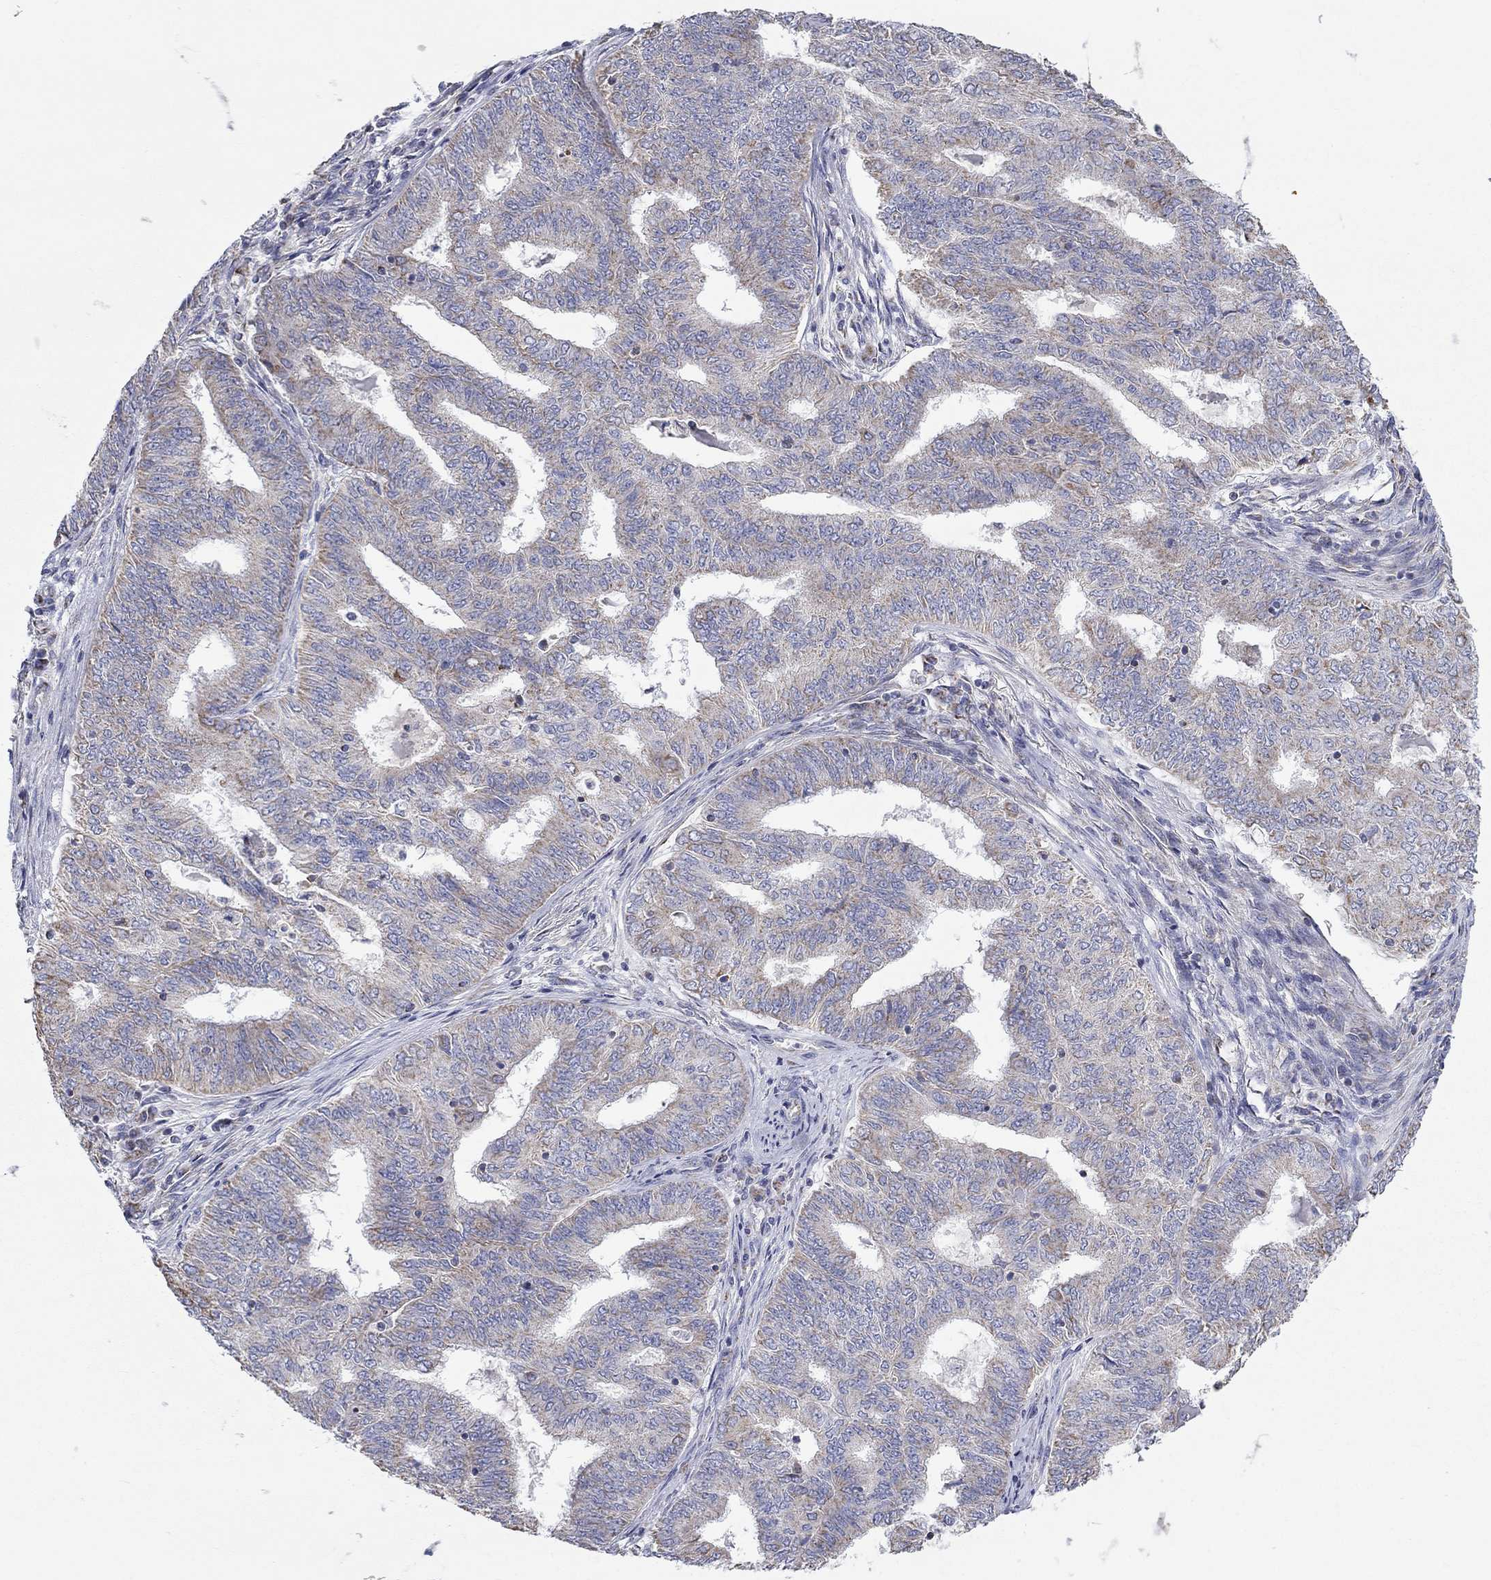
{"staining": {"intensity": "weak", "quantity": "<25%", "location": "cytoplasmic/membranous"}, "tissue": "endometrial cancer", "cell_type": "Tumor cells", "image_type": "cancer", "snomed": [{"axis": "morphology", "description": "Adenocarcinoma, NOS"}, {"axis": "topography", "description": "Endometrium"}], "caption": "A micrograph of human endometrial cancer (adenocarcinoma) is negative for staining in tumor cells. (IHC, brightfield microscopy, high magnification).", "gene": "RCAN1", "patient": {"sex": "female", "age": 62}}